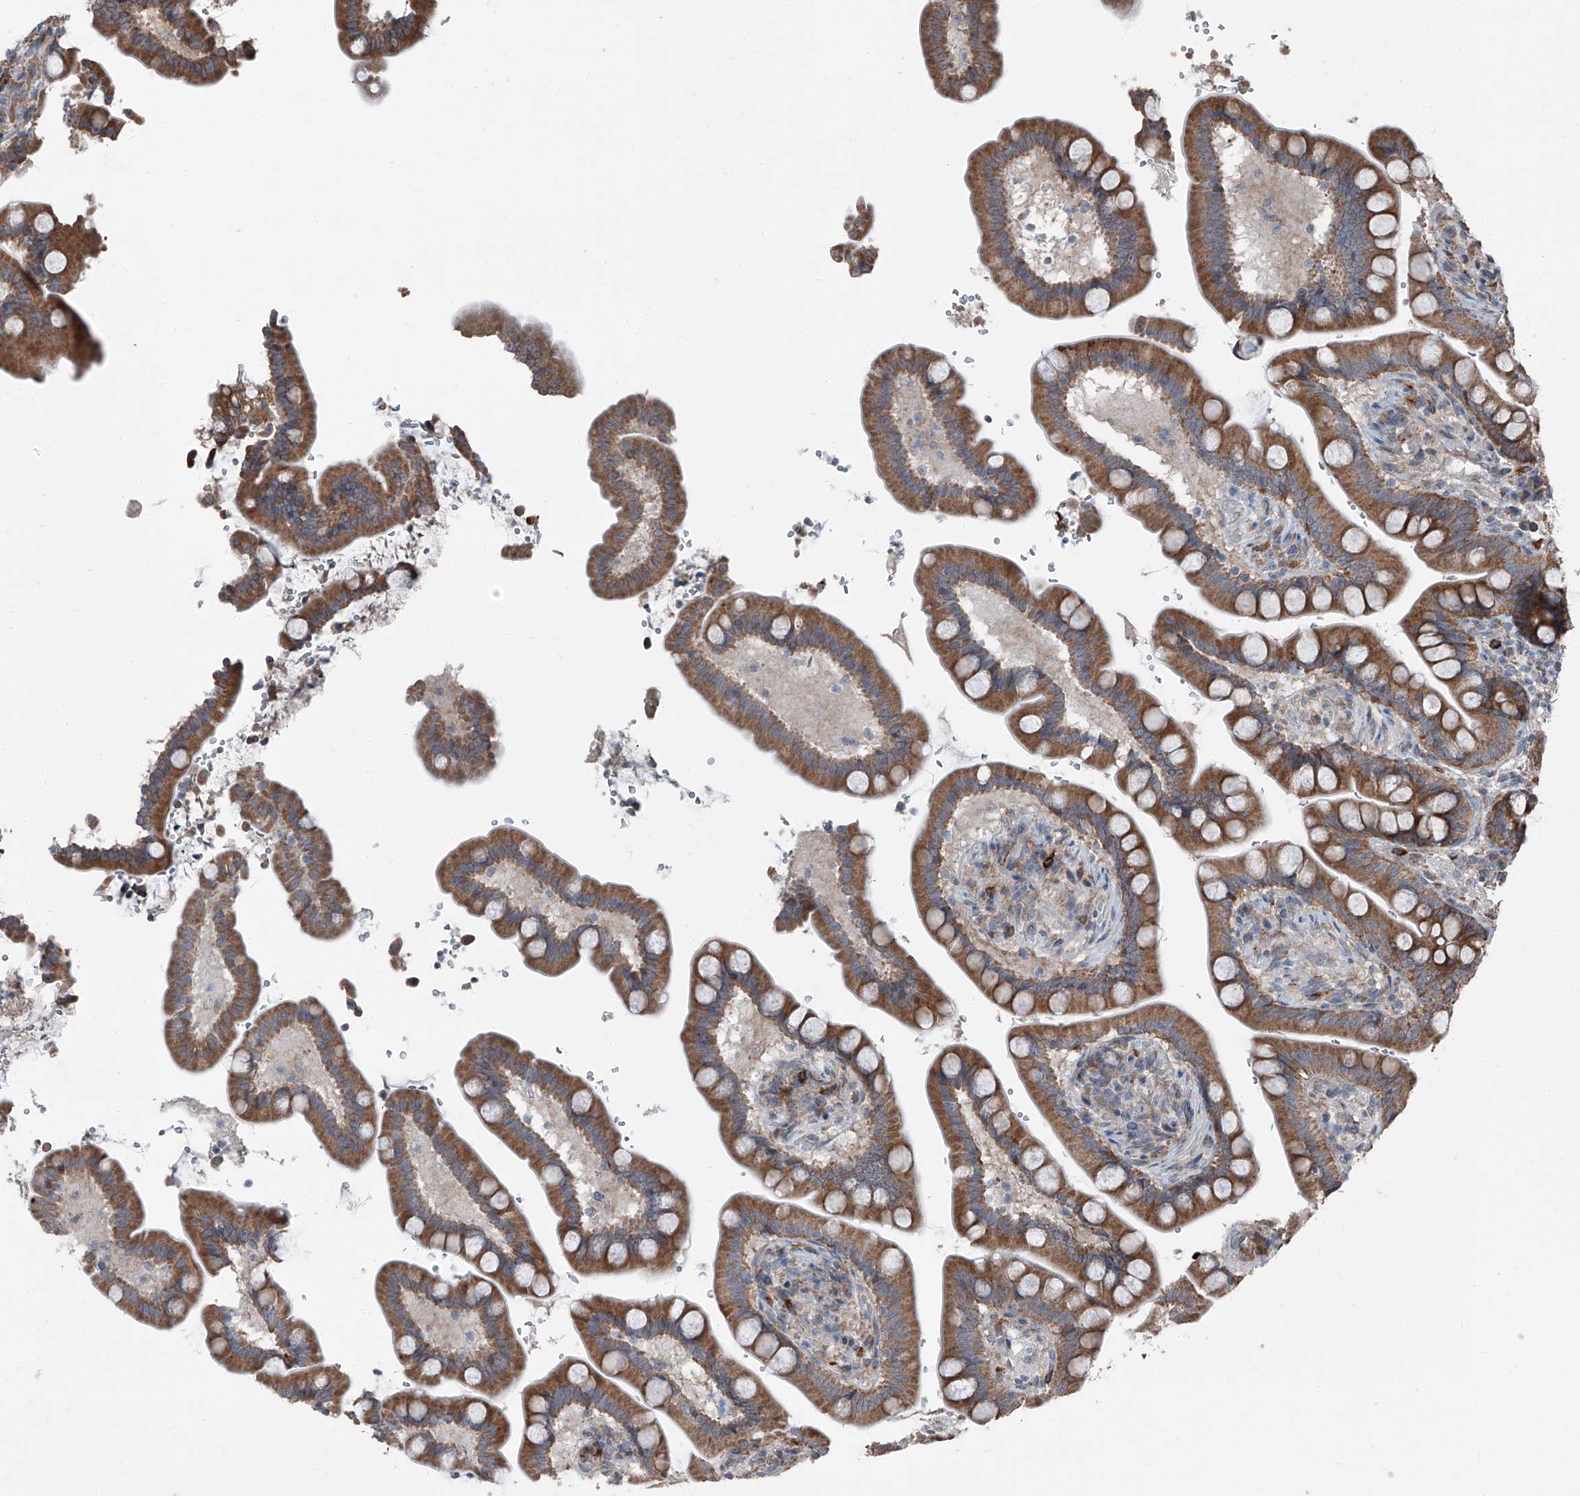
{"staining": {"intensity": "negative", "quantity": "none", "location": "none"}, "tissue": "colon", "cell_type": "Endothelial cells", "image_type": "normal", "snomed": [{"axis": "morphology", "description": "Normal tissue, NOS"}, {"axis": "topography", "description": "Smooth muscle"}, {"axis": "topography", "description": "Colon"}], "caption": "High power microscopy image of an immunohistochemistry micrograph of normal colon, revealing no significant expression in endothelial cells. (Stains: DAB immunohistochemistry with hematoxylin counter stain, Microscopy: brightfield microscopy at high magnification).", "gene": "LIMK1", "patient": {"sex": "male", "age": 73}}